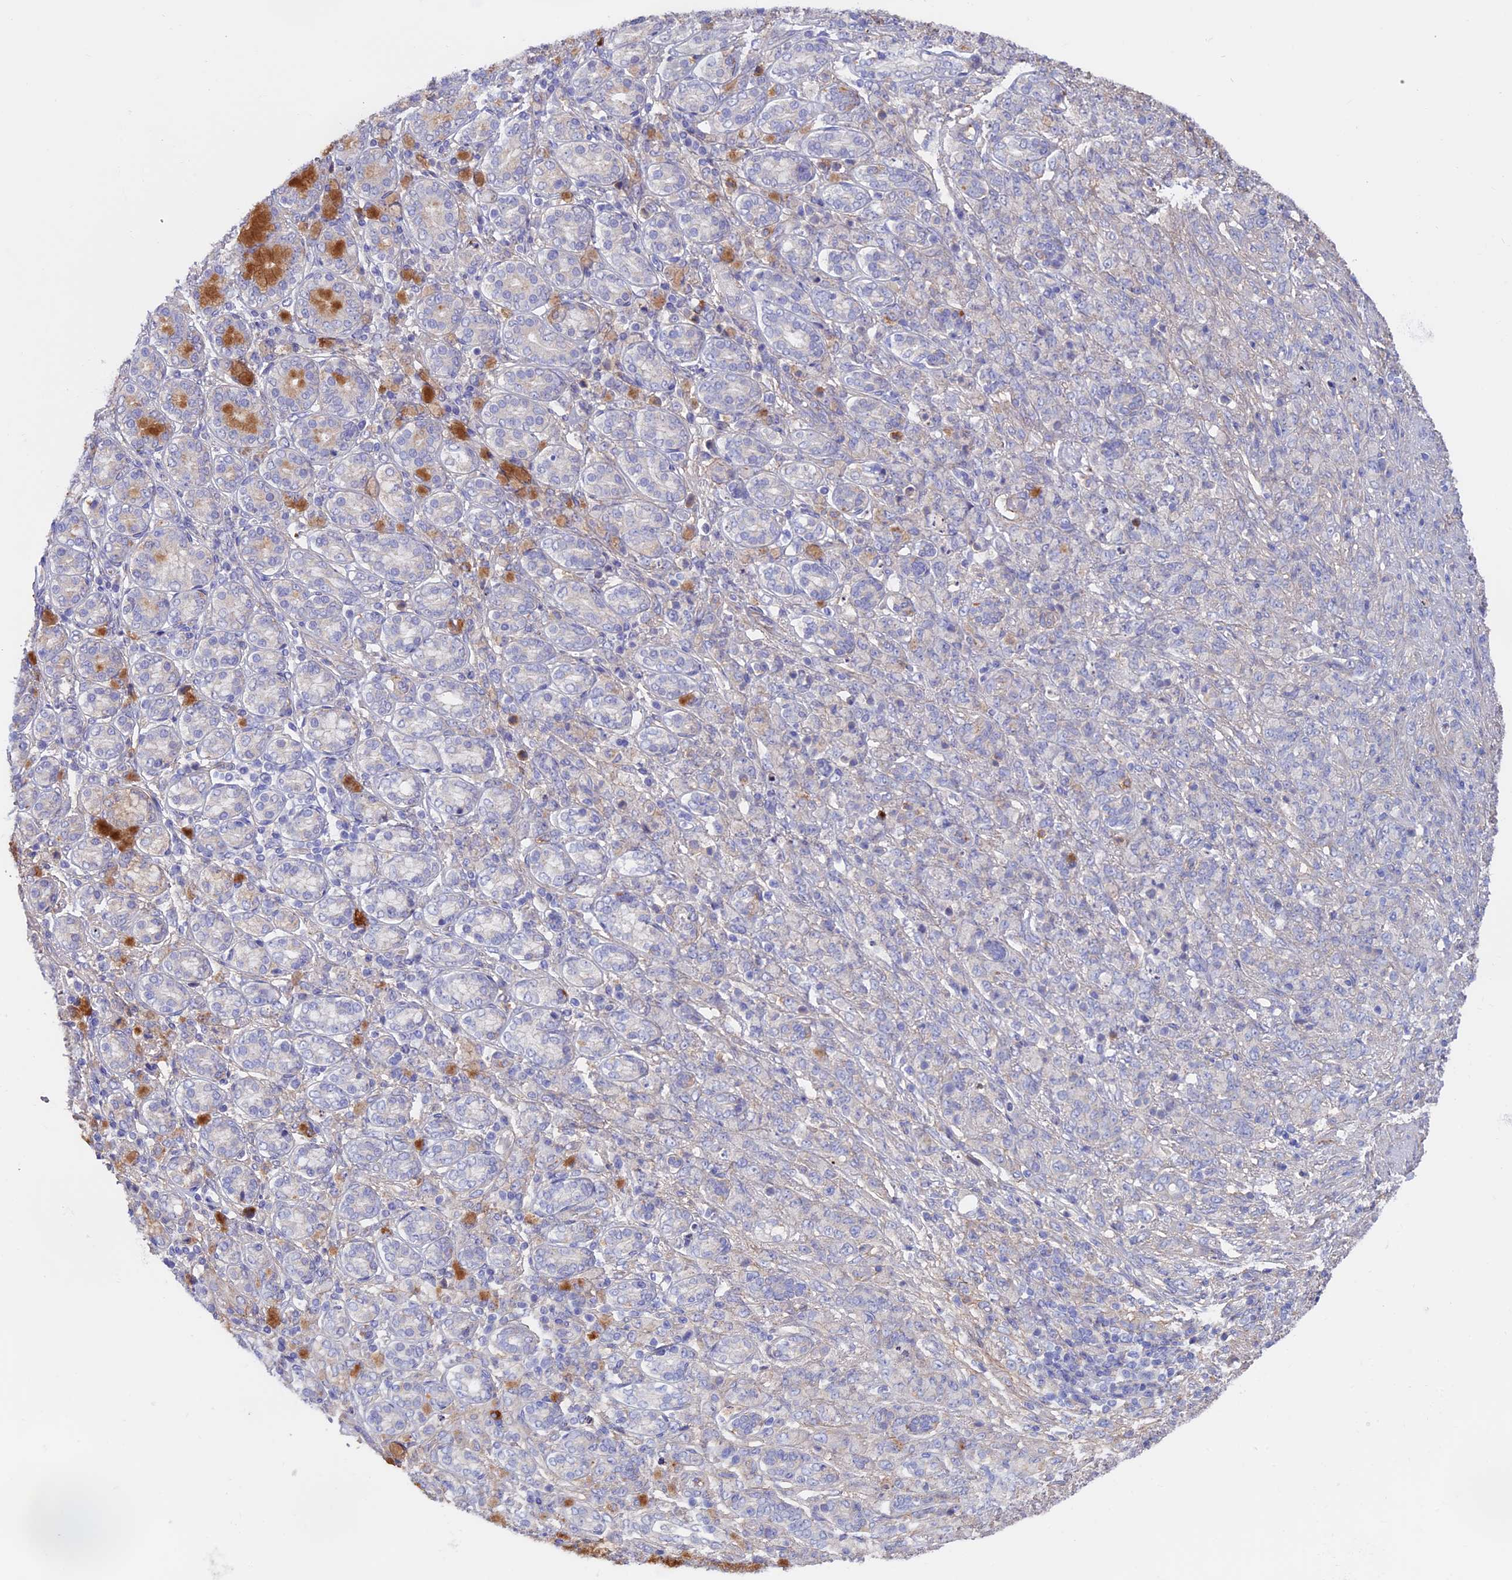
{"staining": {"intensity": "negative", "quantity": "none", "location": "none"}, "tissue": "stomach cancer", "cell_type": "Tumor cells", "image_type": "cancer", "snomed": [{"axis": "morphology", "description": "Adenocarcinoma, NOS"}, {"axis": "topography", "description": "Stomach"}], "caption": "Immunohistochemical staining of human stomach adenocarcinoma displays no significant staining in tumor cells.", "gene": "COL4A3", "patient": {"sex": "female", "age": 79}}